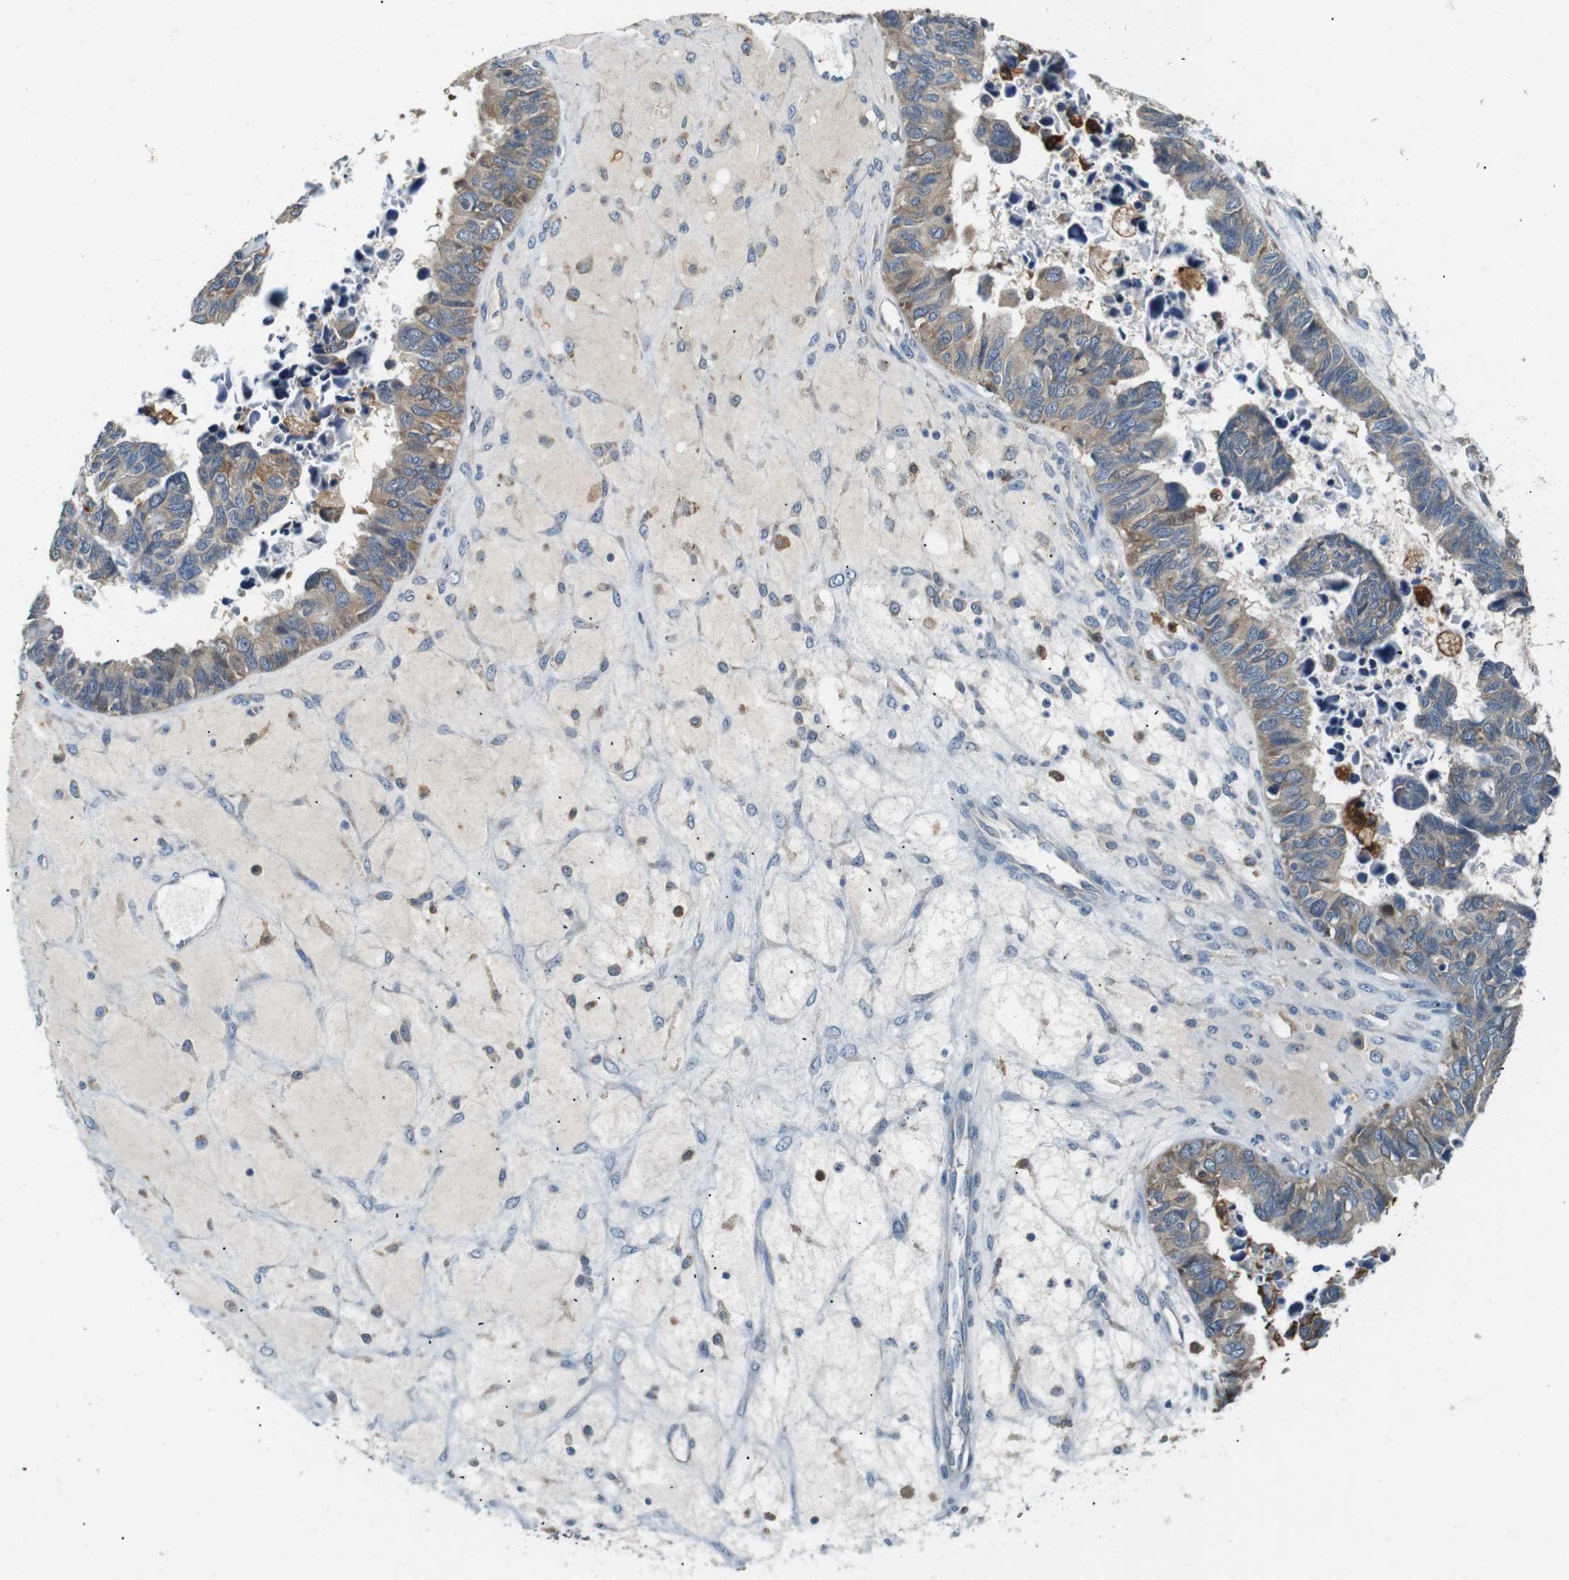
{"staining": {"intensity": "weak", "quantity": "<25%", "location": "cytoplasmic/membranous"}, "tissue": "ovarian cancer", "cell_type": "Tumor cells", "image_type": "cancer", "snomed": [{"axis": "morphology", "description": "Cystadenocarcinoma, serous, NOS"}, {"axis": "topography", "description": "Ovary"}], "caption": "Human serous cystadenocarcinoma (ovarian) stained for a protein using IHC shows no staining in tumor cells.", "gene": "NEBL", "patient": {"sex": "female", "age": 79}}